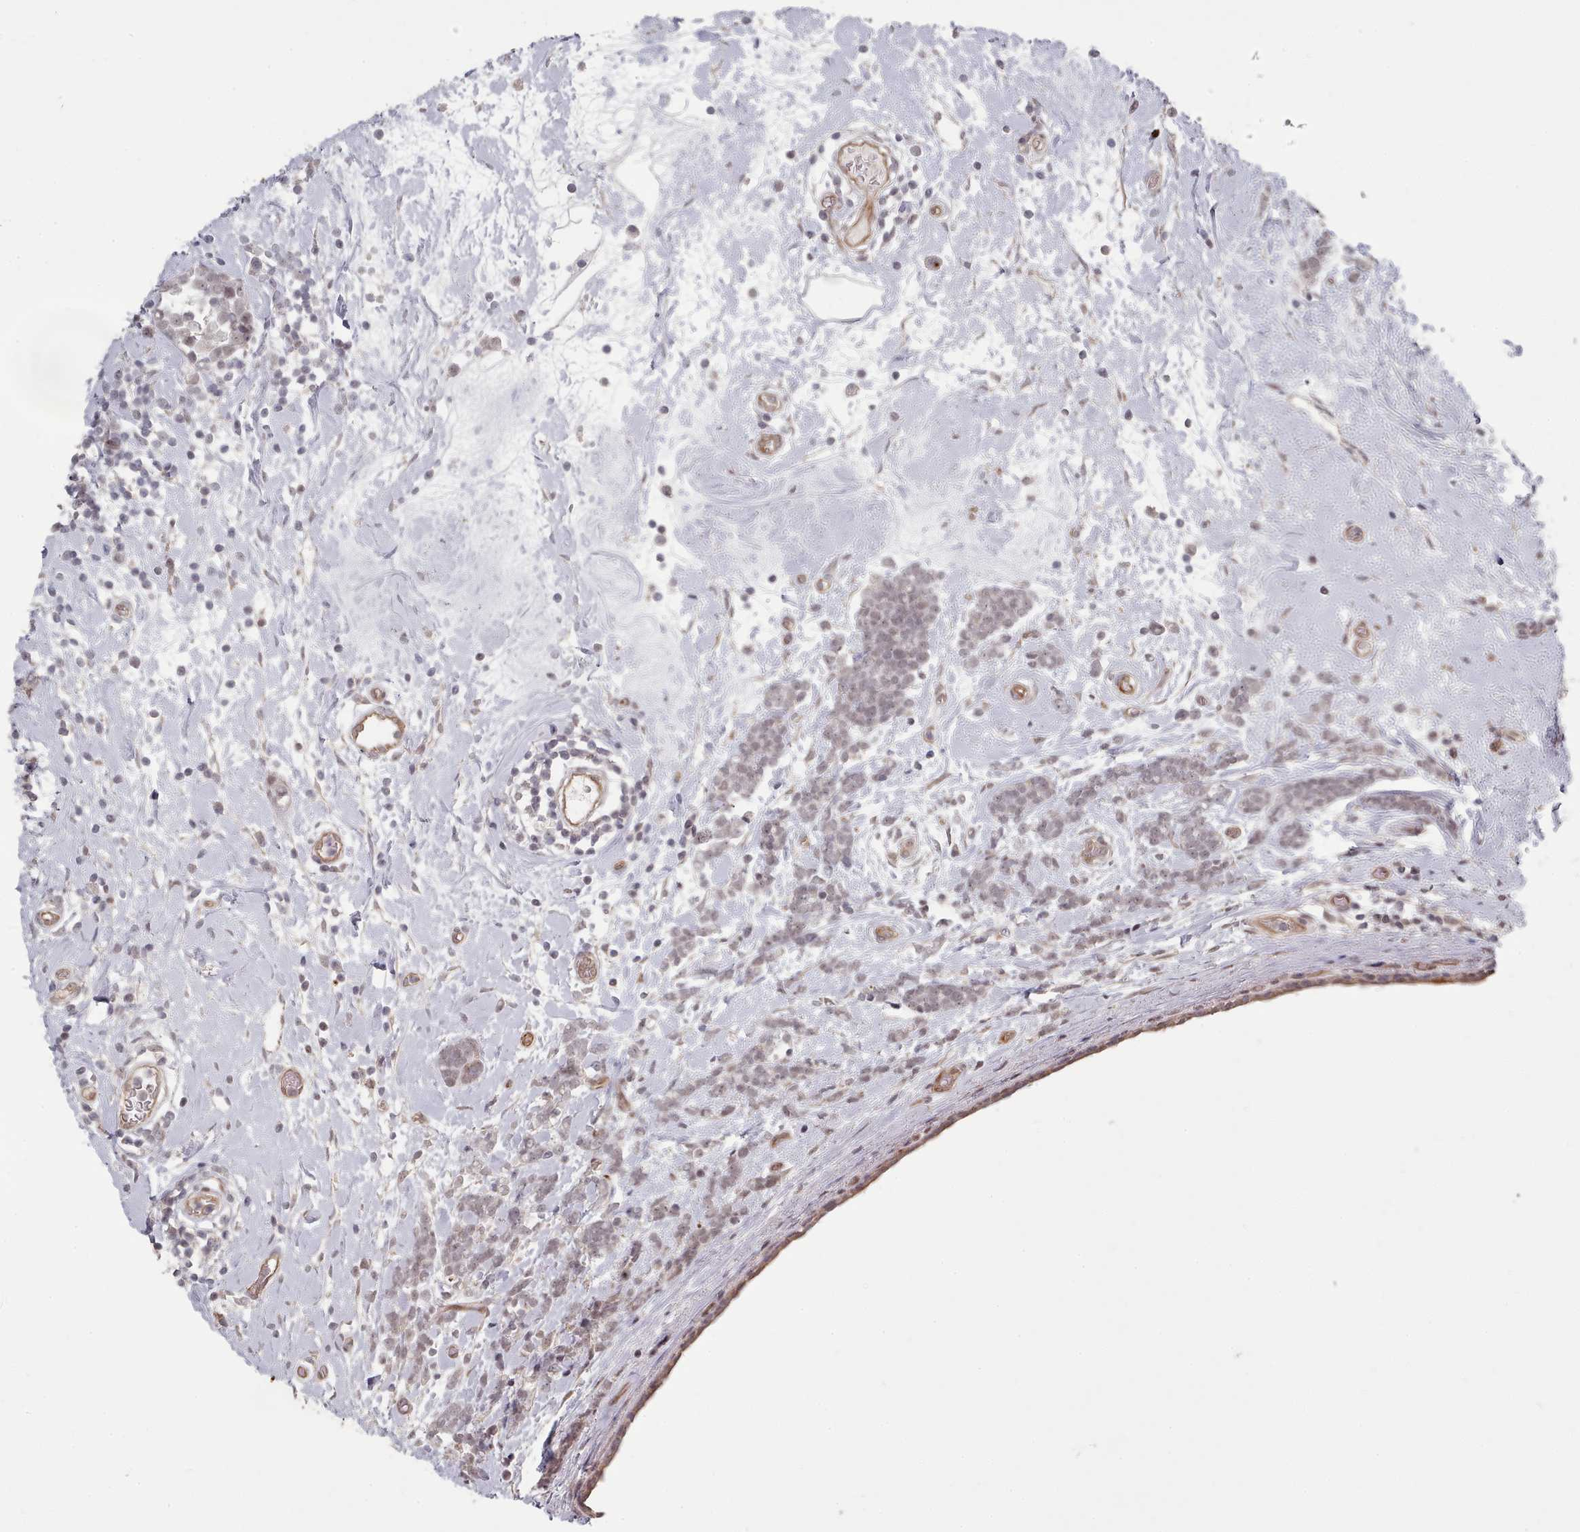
{"staining": {"intensity": "negative", "quantity": "none", "location": "none"}, "tissue": "breast cancer", "cell_type": "Tumor cells", "image_type": "cancer", "snomed": [{"axis": "morphology", "description": "Lobular carcinoma"}, {"axis": "topography", "description": "Breast"}], "caption": "Immunohistochemical staining of breast cancer demonstrates no significant expression in tumor cells.", "gene": "CPSF4", "patient": {"sex": "female", "age": 58}}